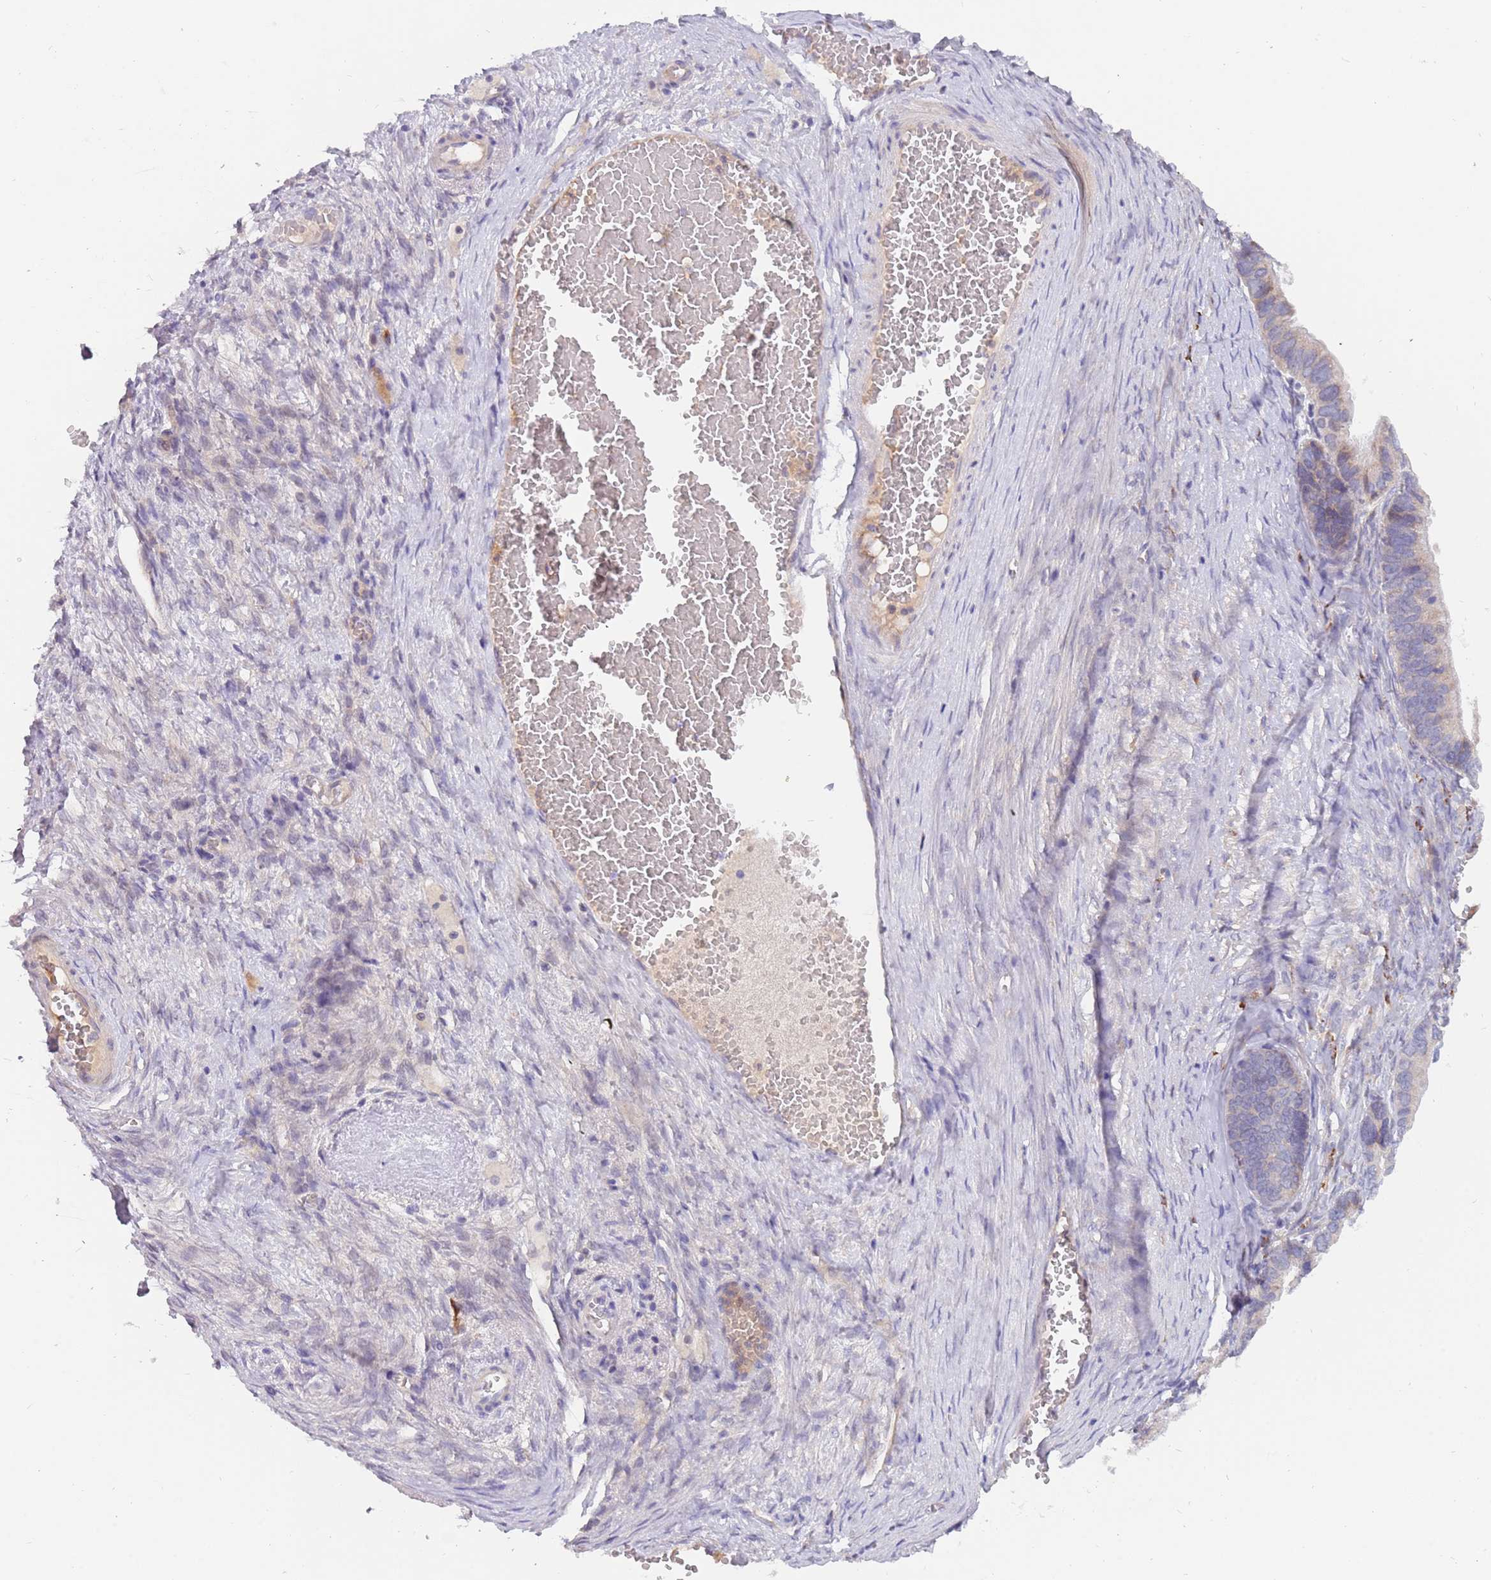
{"staining": {"intensity": "negative", "quantity": "none", "location": "none"}, "tissue": "ovarian cancer", "cell_type": "Tumor cells", "image_type": "cancer", "snomed": [{"axis": "morphology", "description": "Cystadenocarcinoma, serous, NOS"}, {"axis": "topography", "description": "Ovary"}], "caption": "Ovarian cancer (serous cystadenocarcinoma) was stained to show a protein in brown. There is no significant expression in tumor cells.", "gene": "ZNF746", "patient": {"sex": "female", "age": 56}}